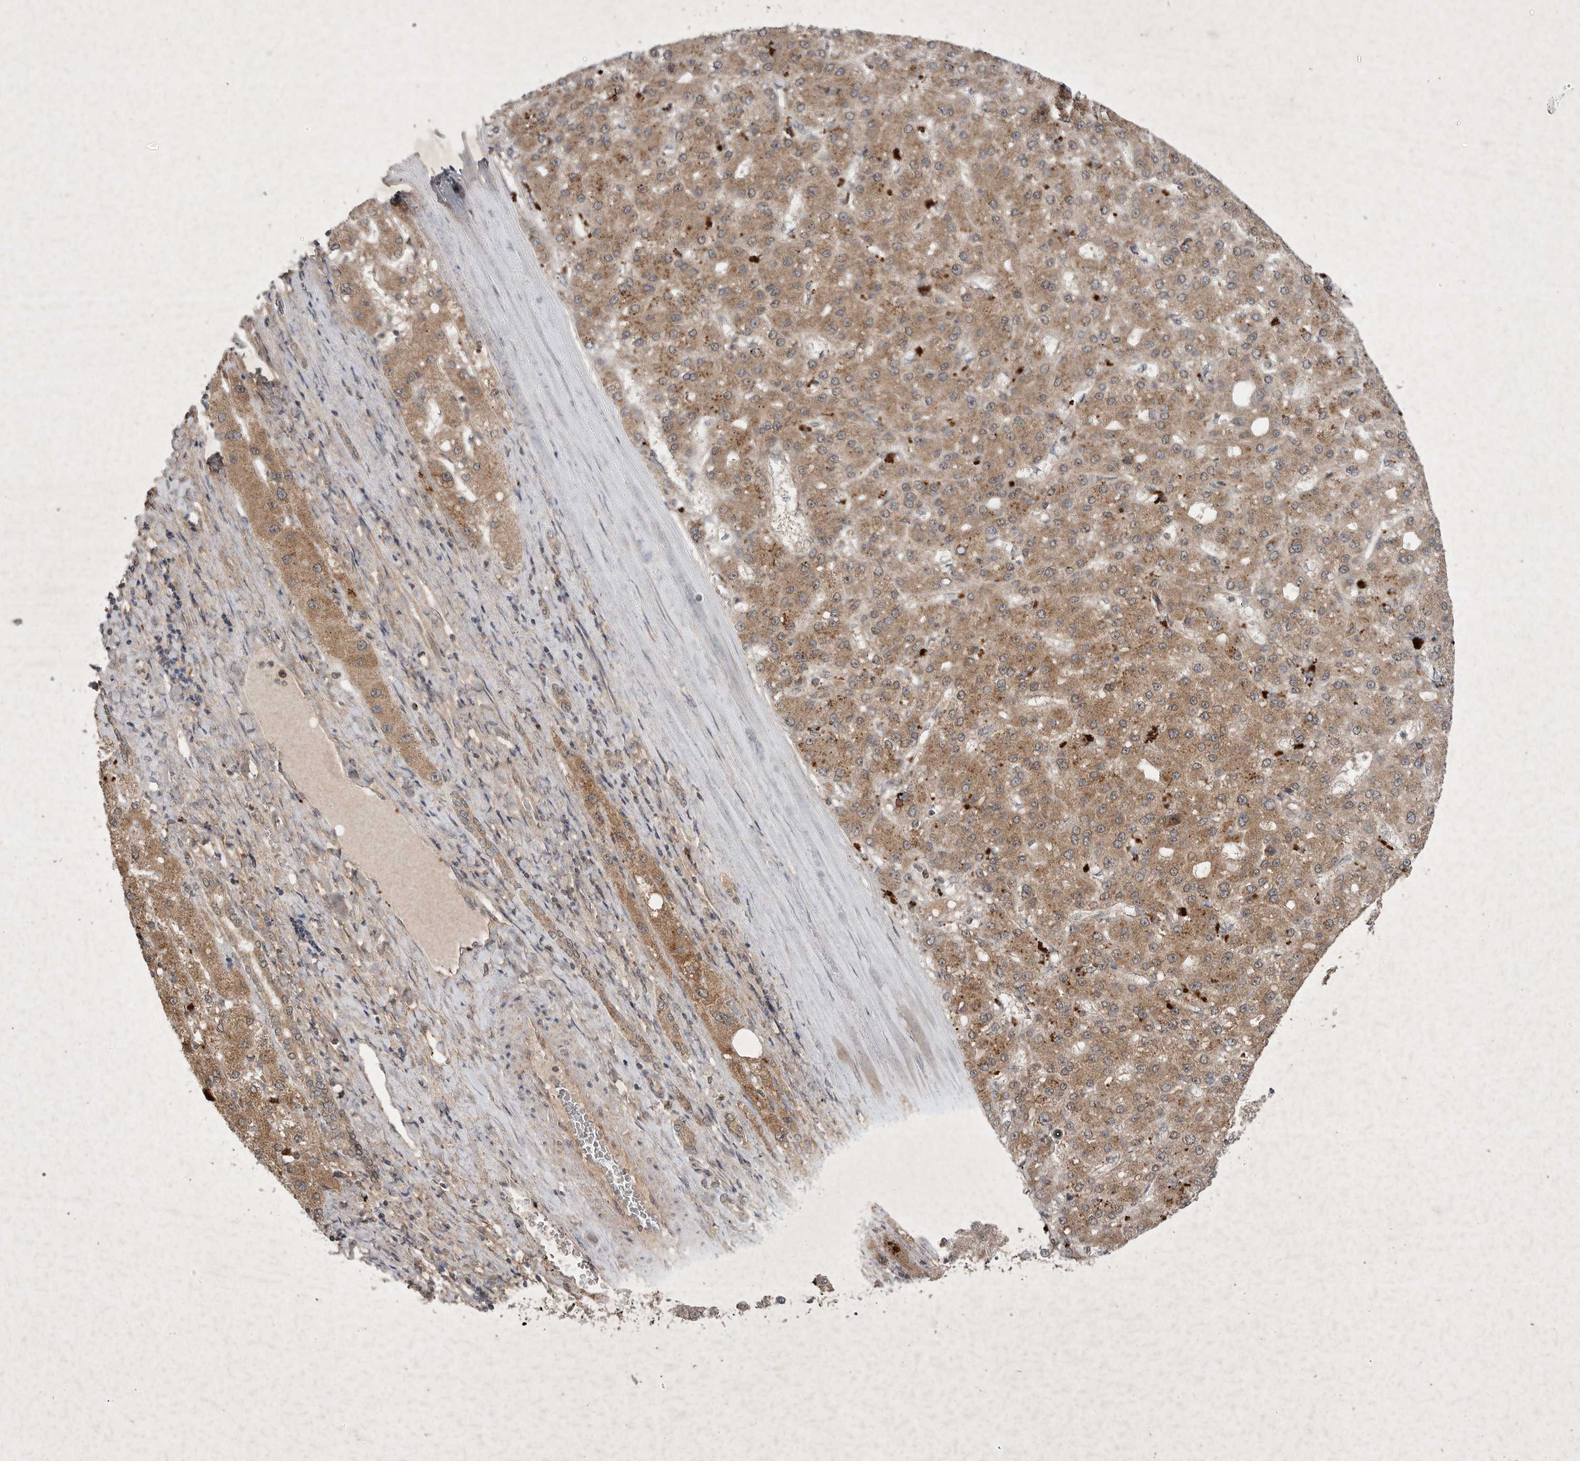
{"staining": {"intensity": "moderate", "quantity": ">75%", "location": "cytoplasmic/membranous"}, "tissue": "liver cancer", "cell_type": "Tumor cells", "image_type": "cancer", "snomed": [{"axis": "morphology", "description": "Carcinoma, Hepatocellular, NOS"}, {"axis": "topography", "description": "Liver"}], "caption": "Hepatocellular carcinoma (liver) stained with DAB IHC displays medium levels of moderate cytoplasmic/membranous positivity in approximately >75% of tumor cells.", "gene": "DDR1", "patient": {"sex": "male", "age": 67}}